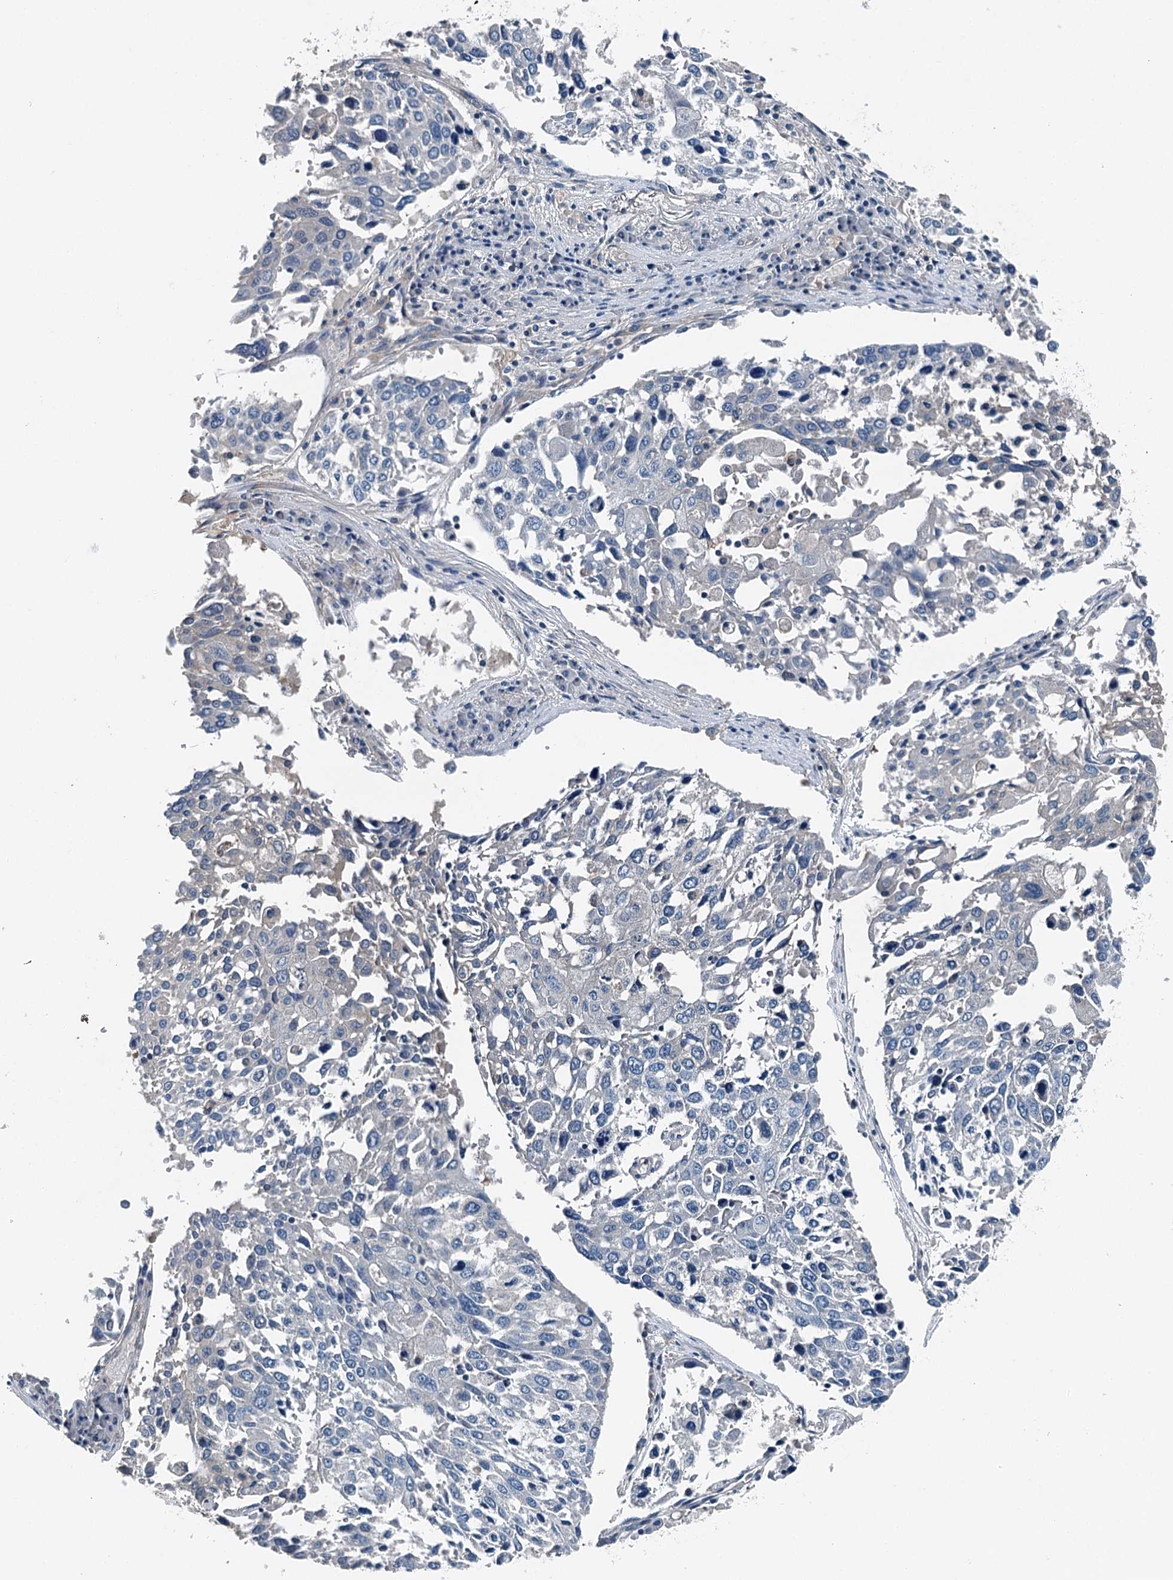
{"staining": {"intensity": "negative", "quantity": "none", "location": "none"}, "tissue": "lung cancer", "cell_type": "Tumor cells", "image_type": "cancer", "snomed": [{"axis": "morphology", "description": "Squamous cell carcinoma, NOS"}, {"axis": "topography", "description": "Lung"}], "caption": "Photomicrograph shows no significant protein expression in tumor cells of lung cancer (squamous cell carcinoma).", "gene": "BHMT", "patient": {"sex": "male", "age": 65}}